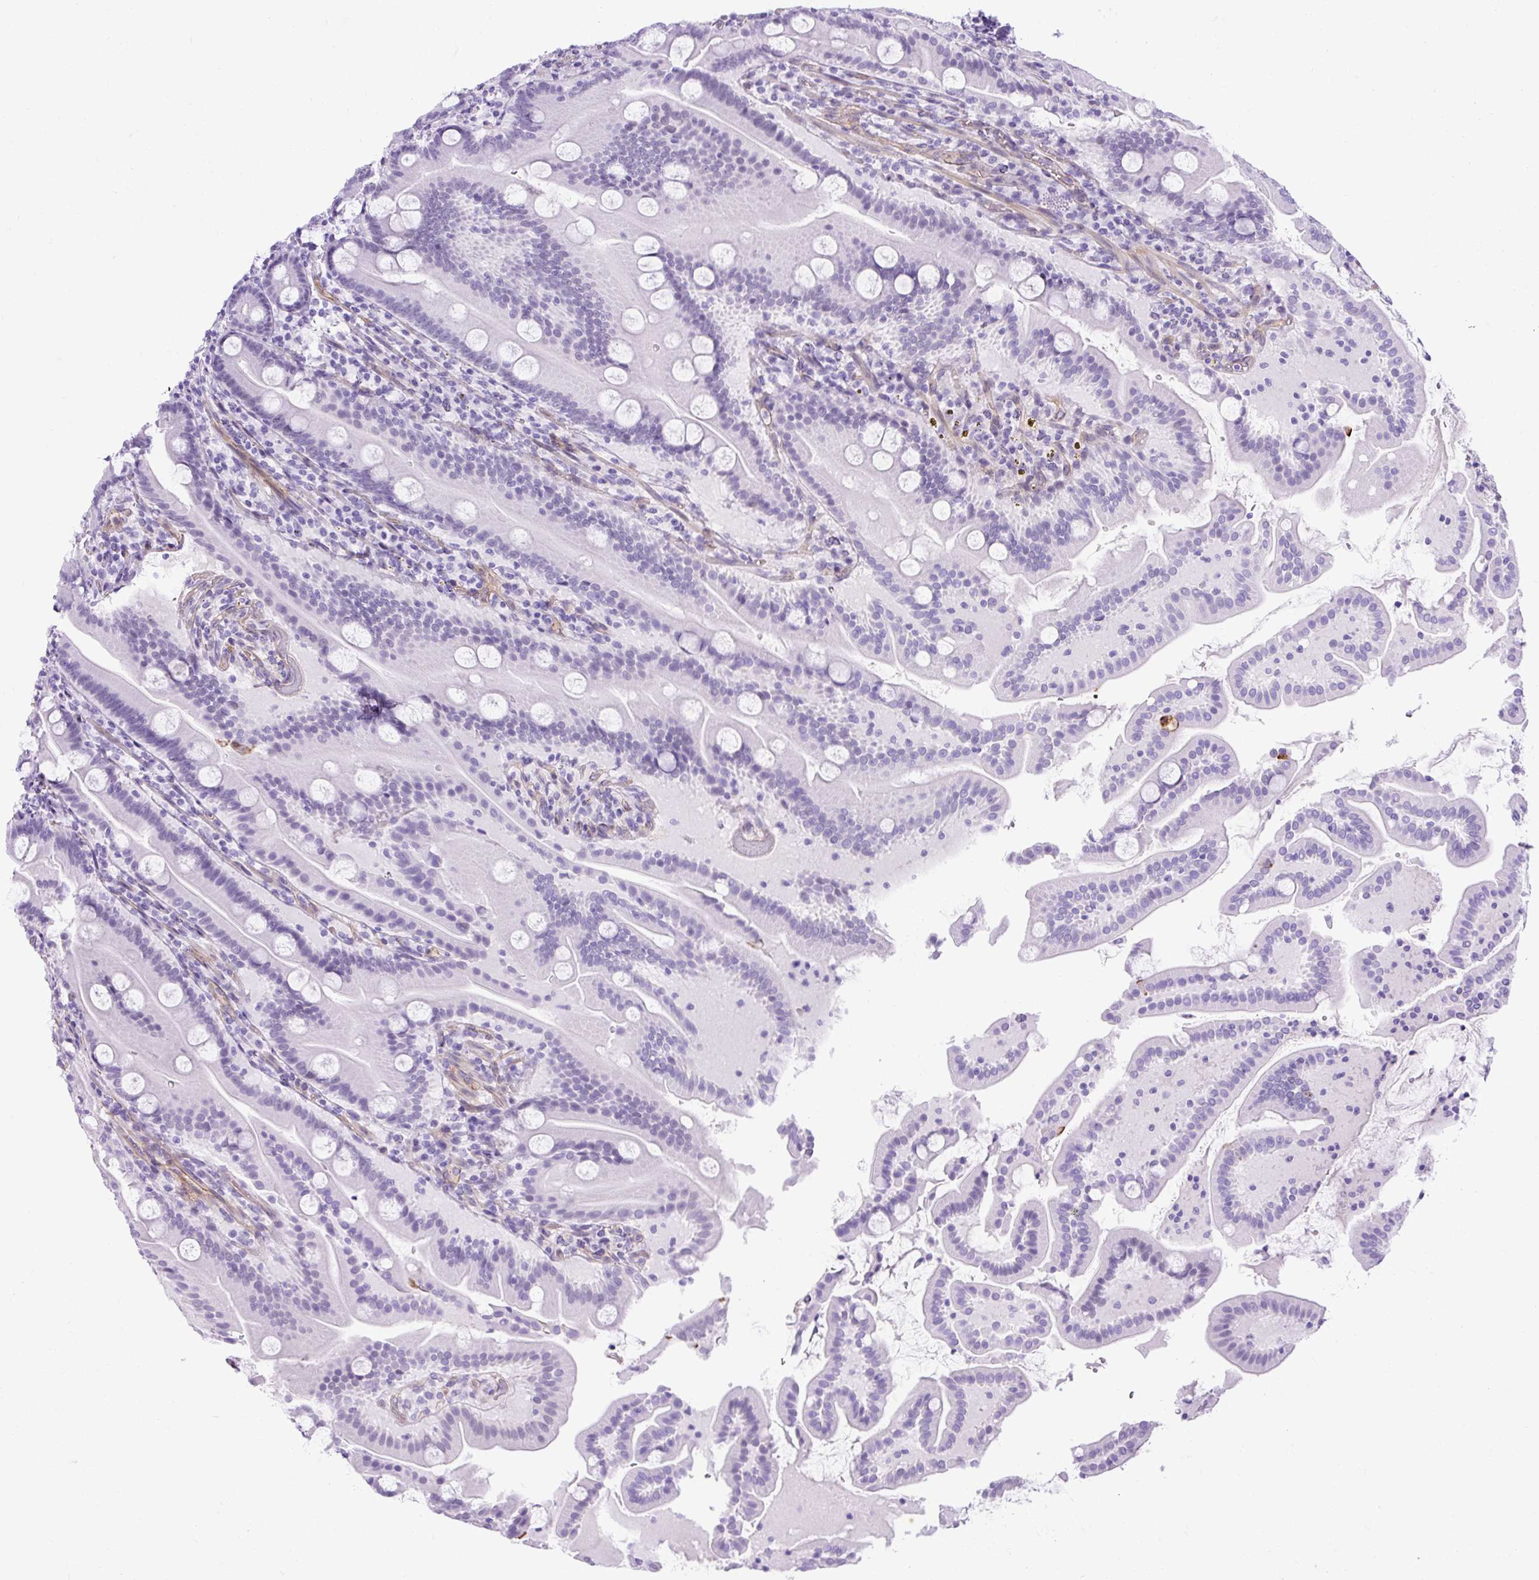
{"staining": {"intensity": "negative", "quantity": "none", "location": "none"}, "tissue": "duodenum", "cell_type": "Glandular cells", "image_type": "normal", "snomed": [{"axis": "morphology", "description": "Normal tissue, NOS"}, {"axis": "topography", "description": "Duodenum"}], "caption": "Immunohistochemical staining of benign human duodenum displays no significant positivity in glandular cells. Brightfield microscopy of immunohistochemistry (IHC) stained with DAB (brown) and hematoxylin (blue), captured at high magnification.", "gene": "KRT12", "patient": {"sex": "male", "age": 55}}